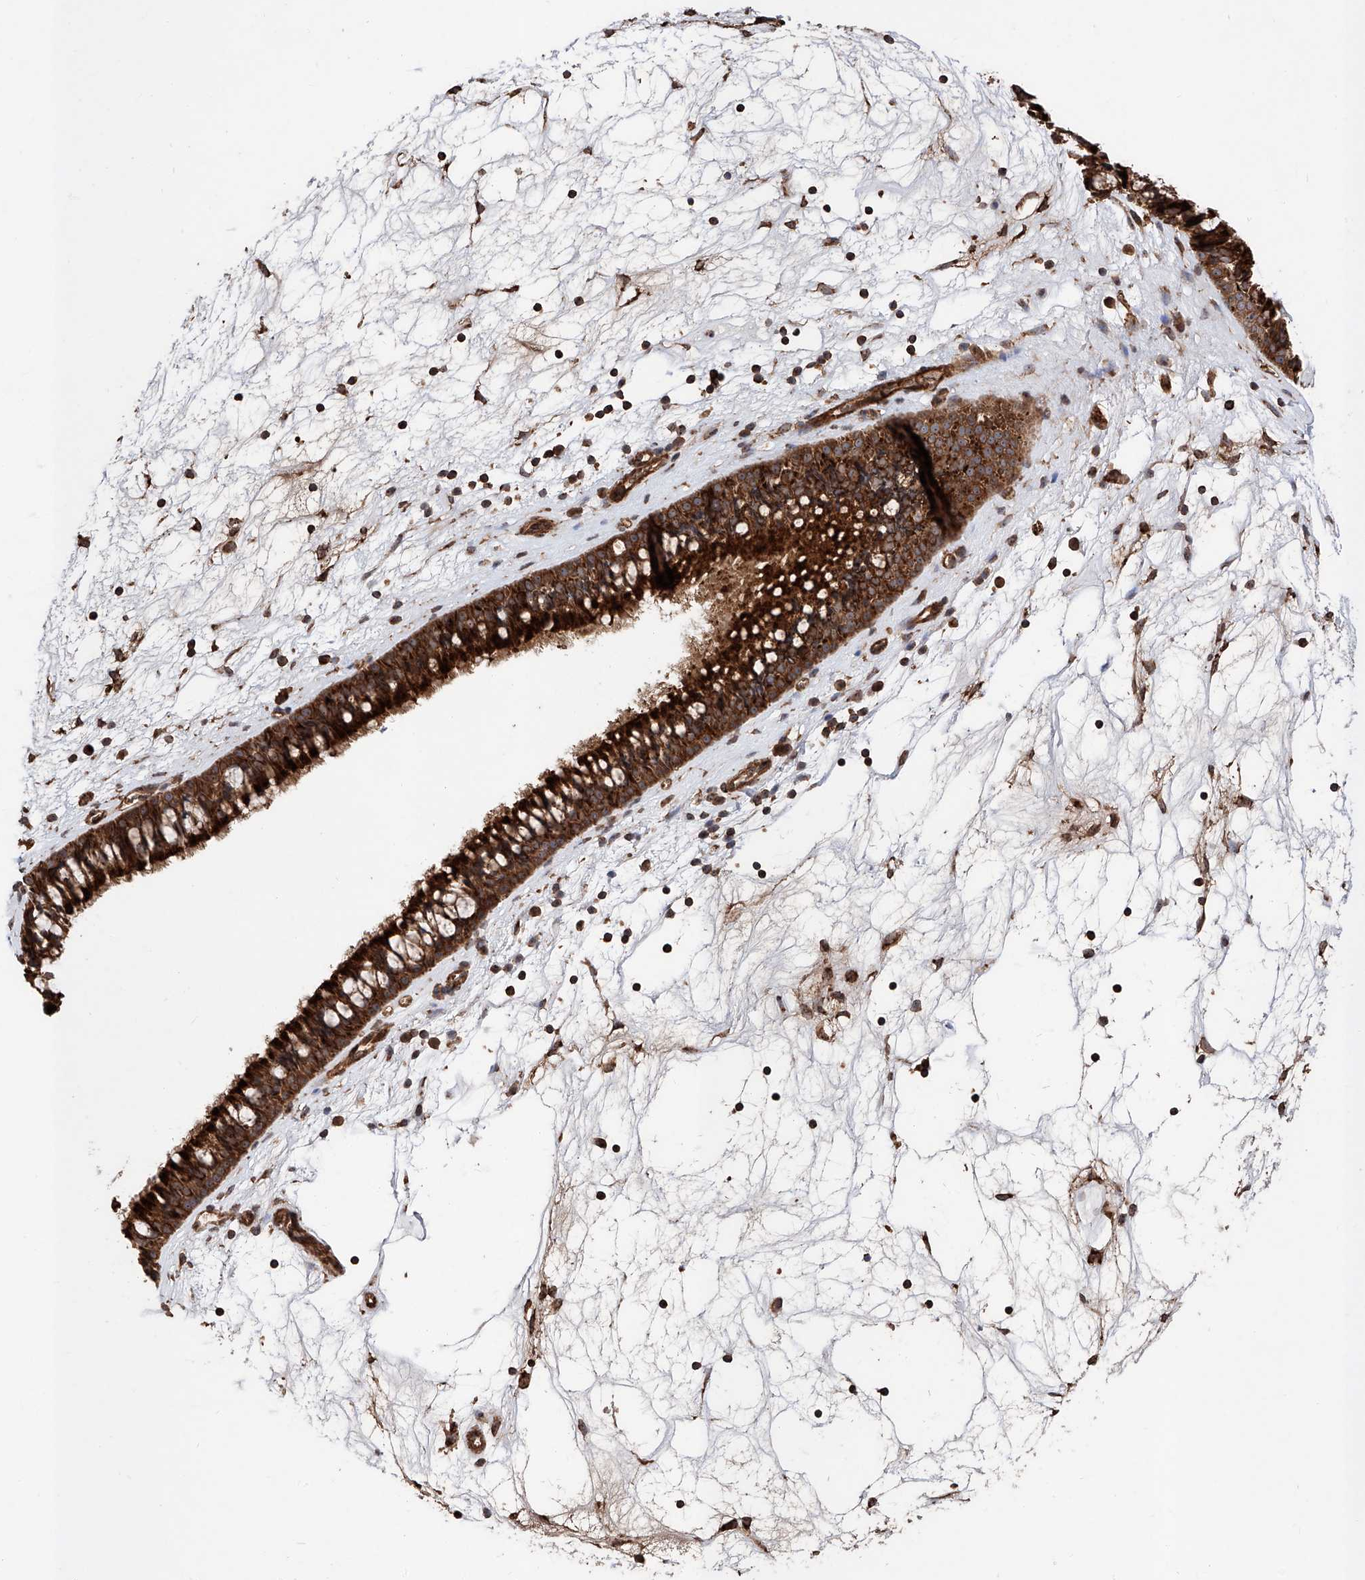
{"staining": {"intensity": "strong", "quantity": ">75%", "location": "cytoplasmic/membranous"}, "tissue": "nasopharynx", "cell_type": "Respiratory epithelial cells", "image_type": "normal", "snomed": [{"axis": "morphology", "description": "Normal tissue, NOS"}, {"axis": "topography", "description": "Nasopharynx"}], "caption": "Respiratory epithelial cells show strong cytoplasmic/membranous expression in about >75% of cells in unremarkable nasopharynx.", "gene": "PISD", "patient": {"sex": "male", "age": 64}}